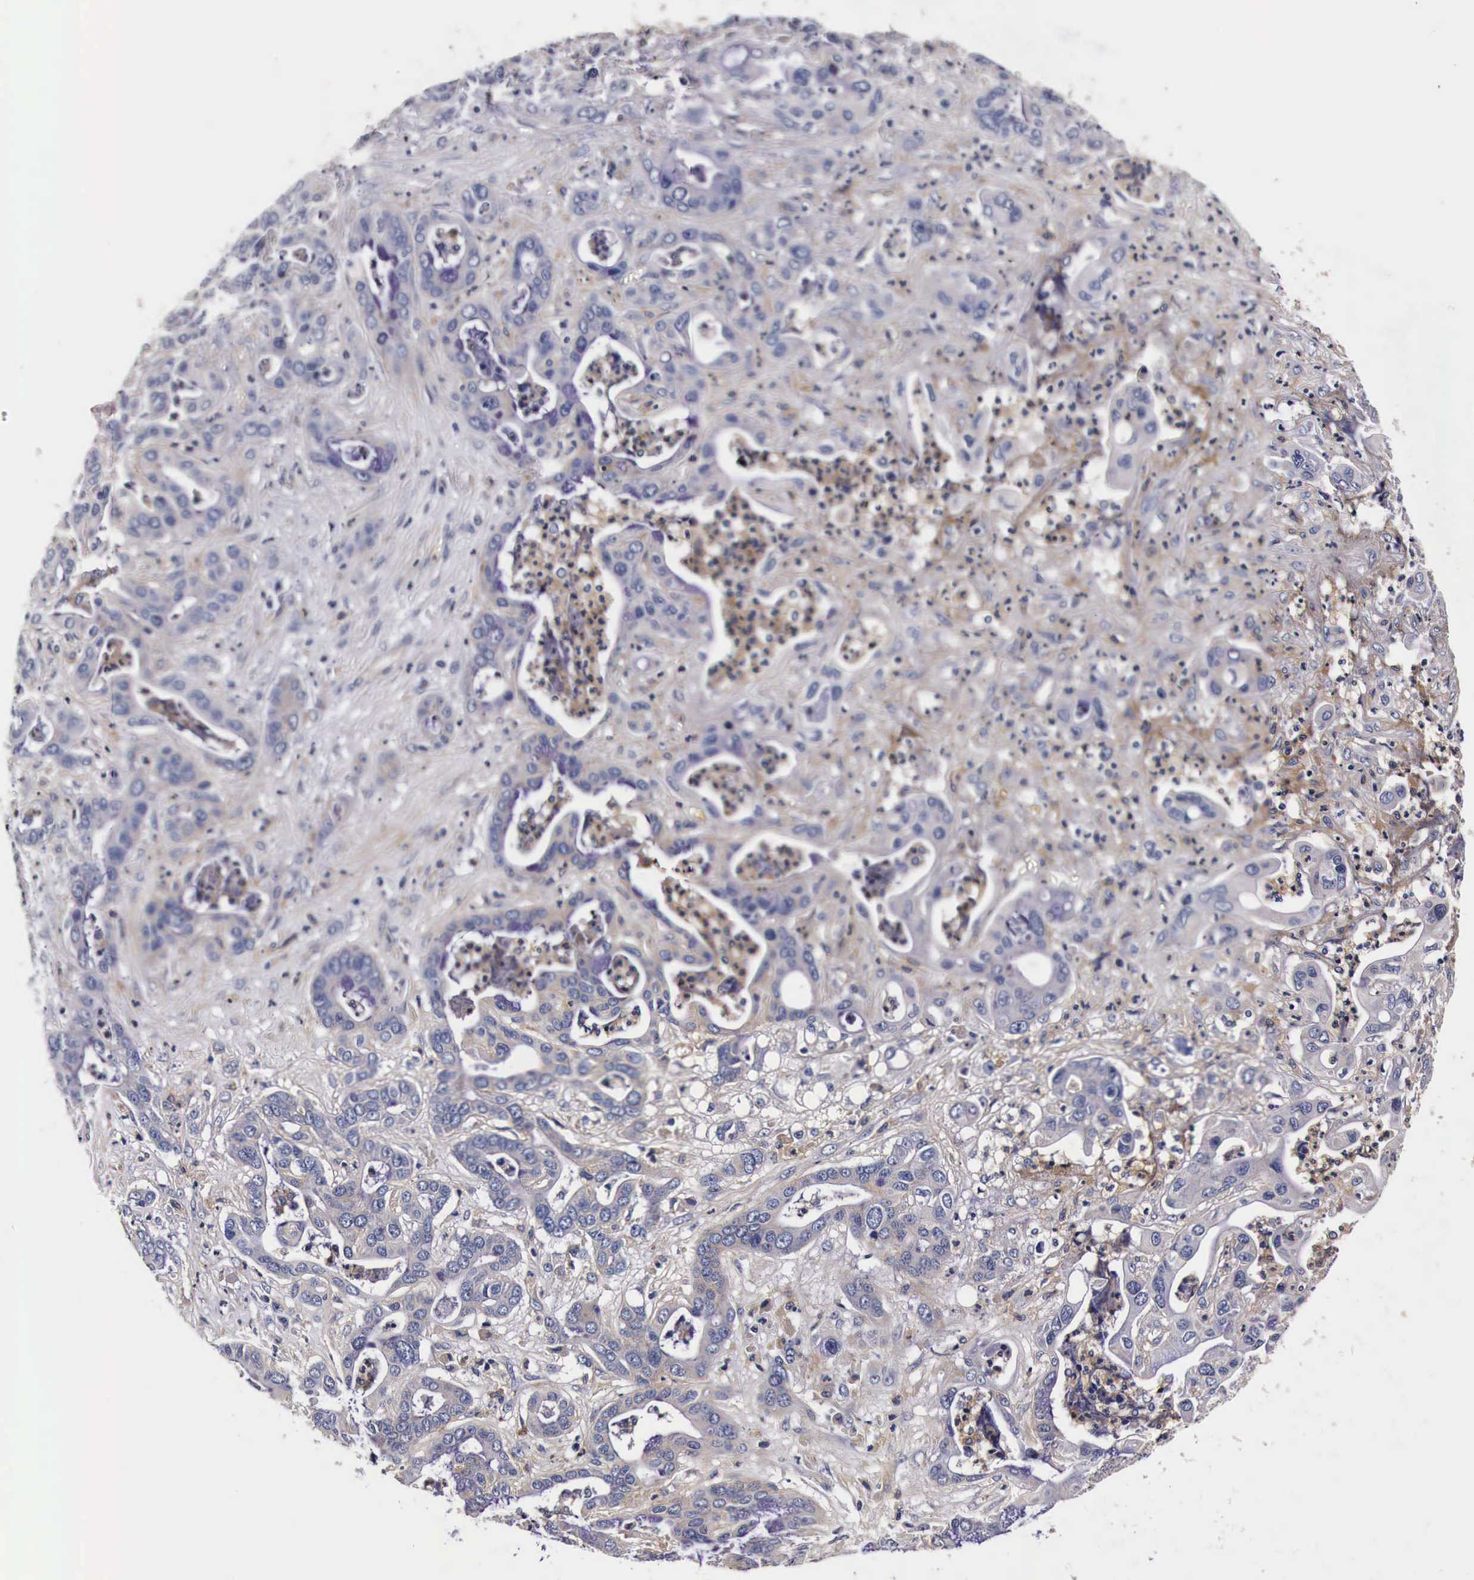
{"staining": {"intensity": "negative", "quantity": "none", "location": "none"}, "tissue": "liver cancer", "cell_type": "Tumor cells", "image_type": "cancer", "snomed": [{"axis": "morphology", "description": "Cholangiocarcinoma"}, {"axis": "topography", "description": "Liver"}], "caption": "Tumor cells show no significant positivity in liver cancer.", "gene": "RP2", "patient": {"sex": "female", "age": 65}}